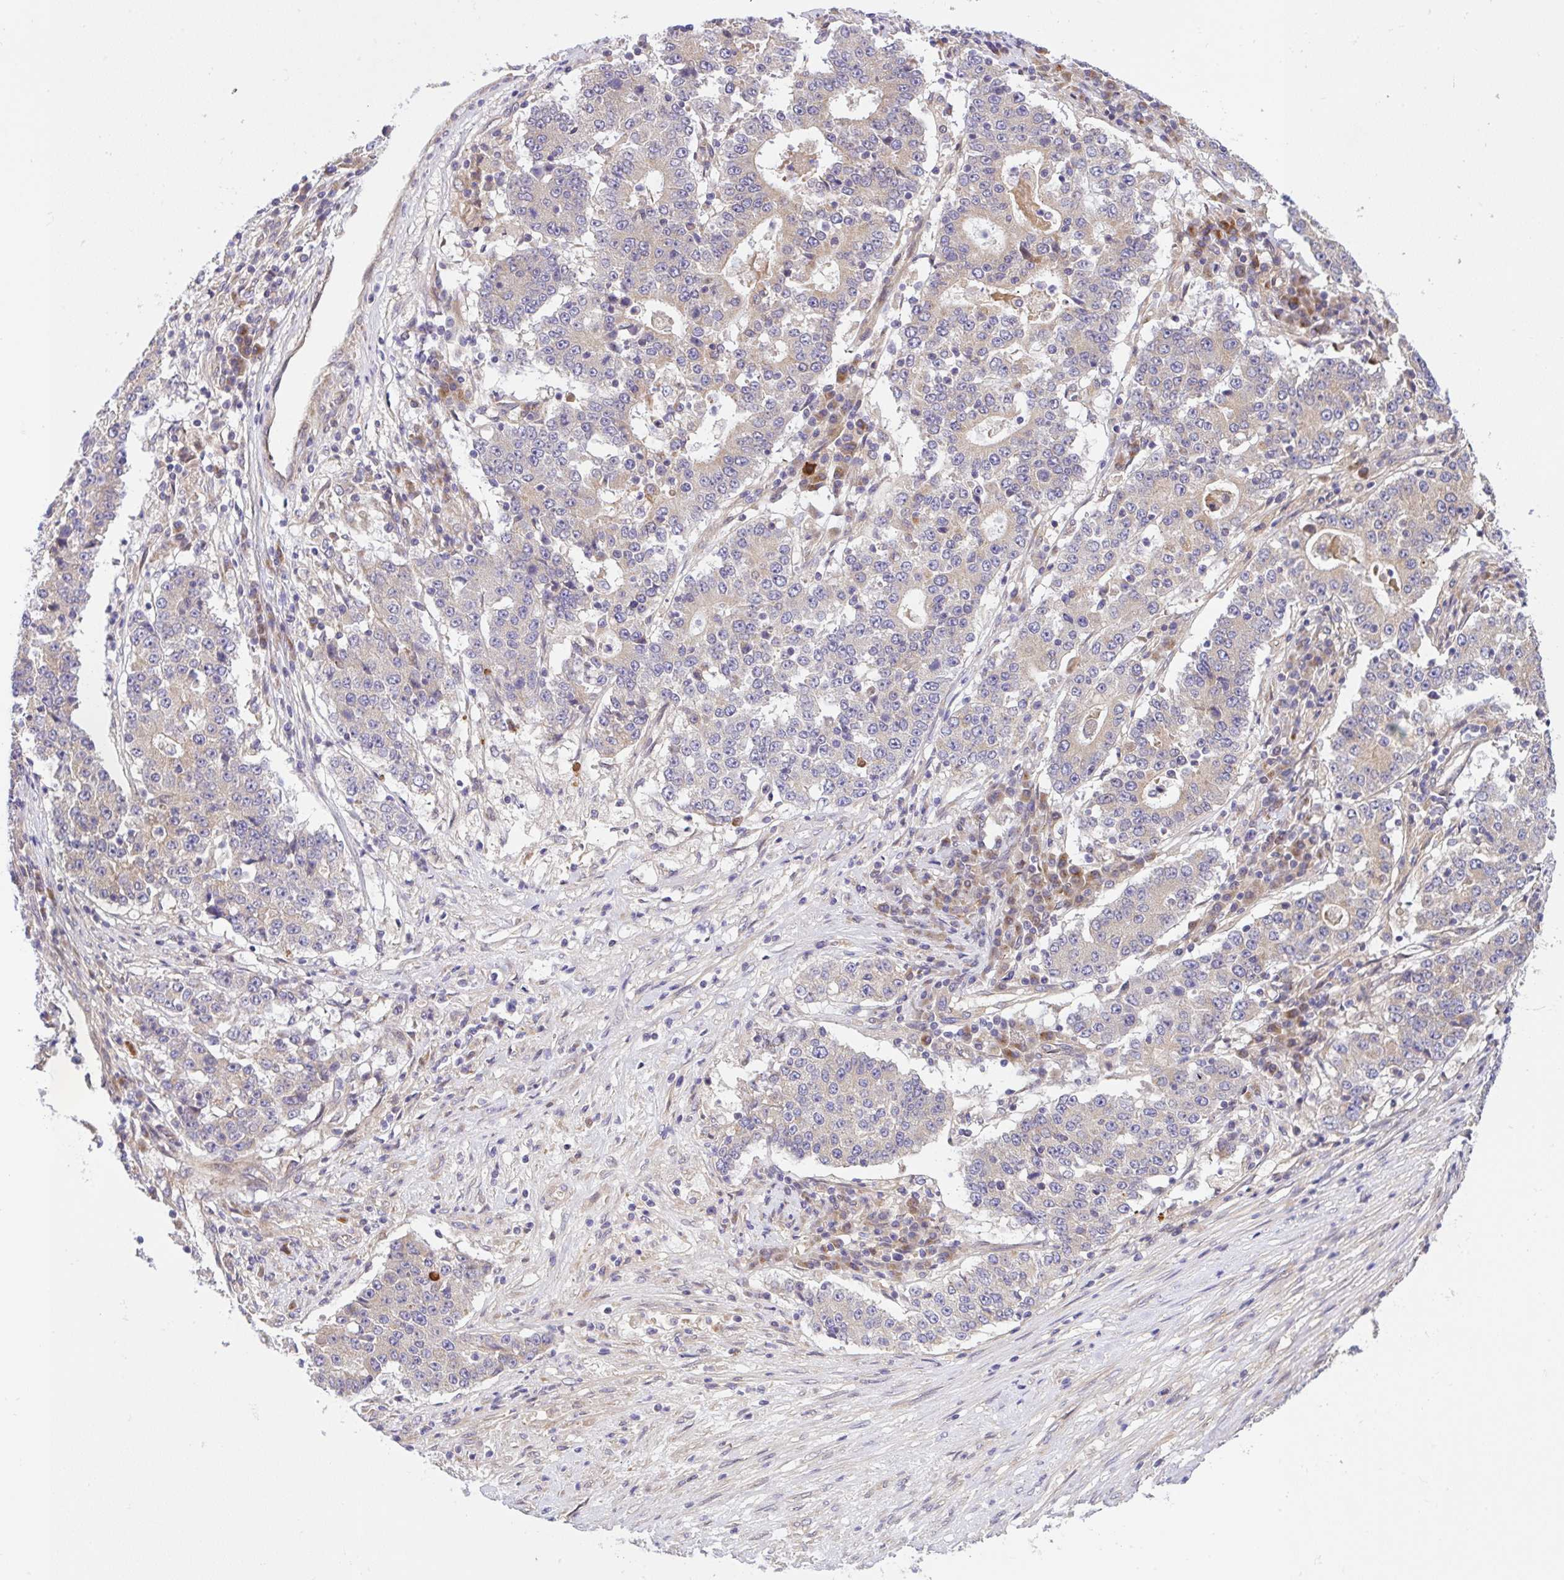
{"staining": {"intensity": "negative", "quantity": "none", "location": "none"}, "tissue": "stomach cancer", "cell_type": "Tumor cells", "image_type": "cancer", "snomed": [{"axis": "morphology", "description": "Adenocarcinoma, NOS"}, {"axis": "topography", "description": "Stomach"}], "caption": "Photomicrograph shows no significant protein staining in tumor cells of adenocarcinoma (stomach).", "gene": "UBE4A", "patient": {"sex": "male", "age": 59}}